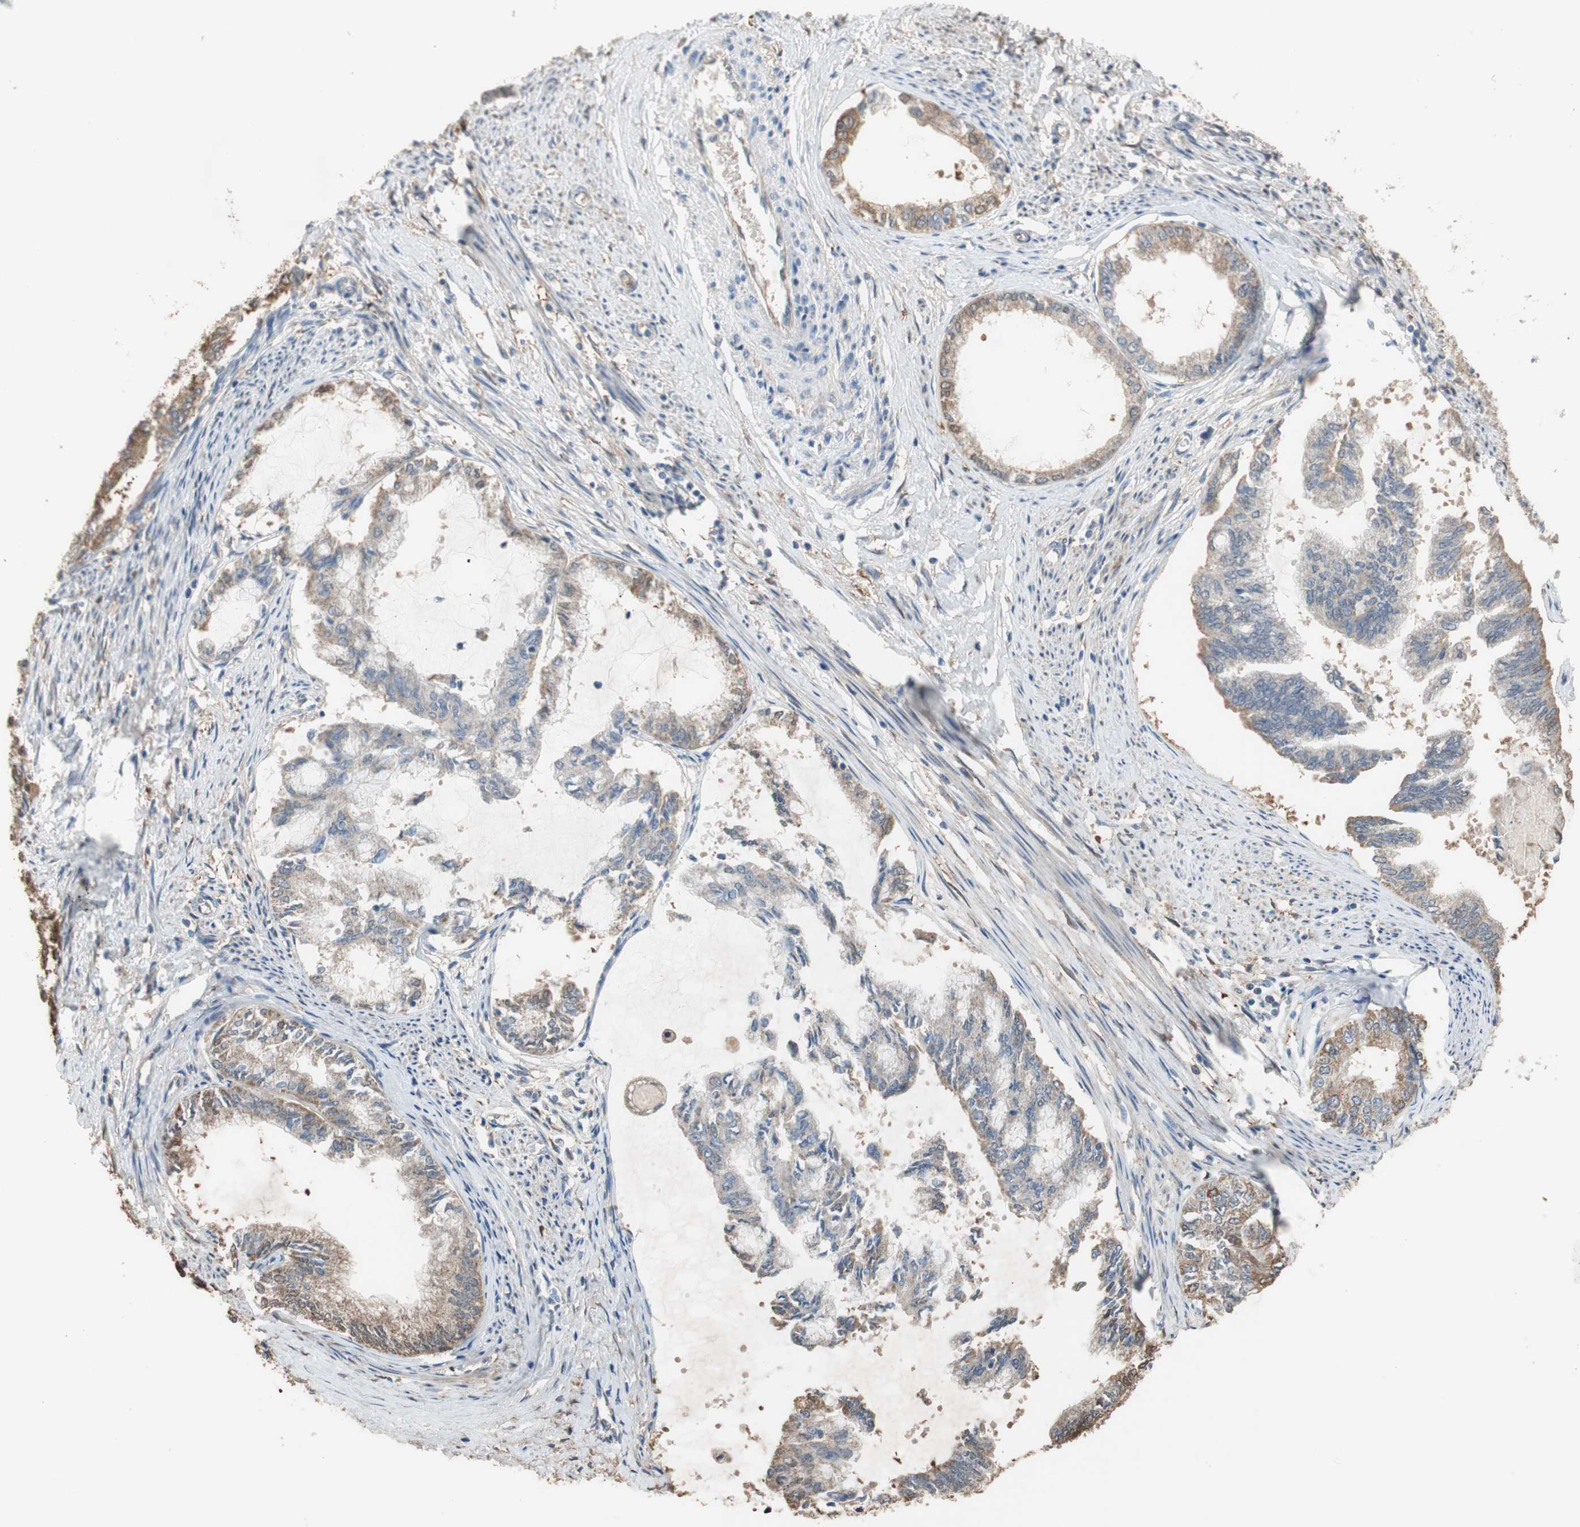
{"staining": {"intensity": "moderate", "quantity": ">75%", "location": "cytoplasmic/membranous"}, "tissue": "endometrial cancer", "cell_type": "Tumor cells", "image_type": "cancer", "snomed": [{"axis": "morphology", "description": "Adenocarcinoma, NOS"}, {"axis": "topography", "description": "Endometrium"}], "caption": "Immunohistochemical staining of human endometrial cancer (adenocarcinoma) shows medium levels of moderate cytoplasmic/membranous protein expression in approximately >75% of tumor cells. (DAB IHC with brightfield microscopy, high magnification).", "gene": "ALDH1A2", "patient": {"sex": "female", "age": 86}}